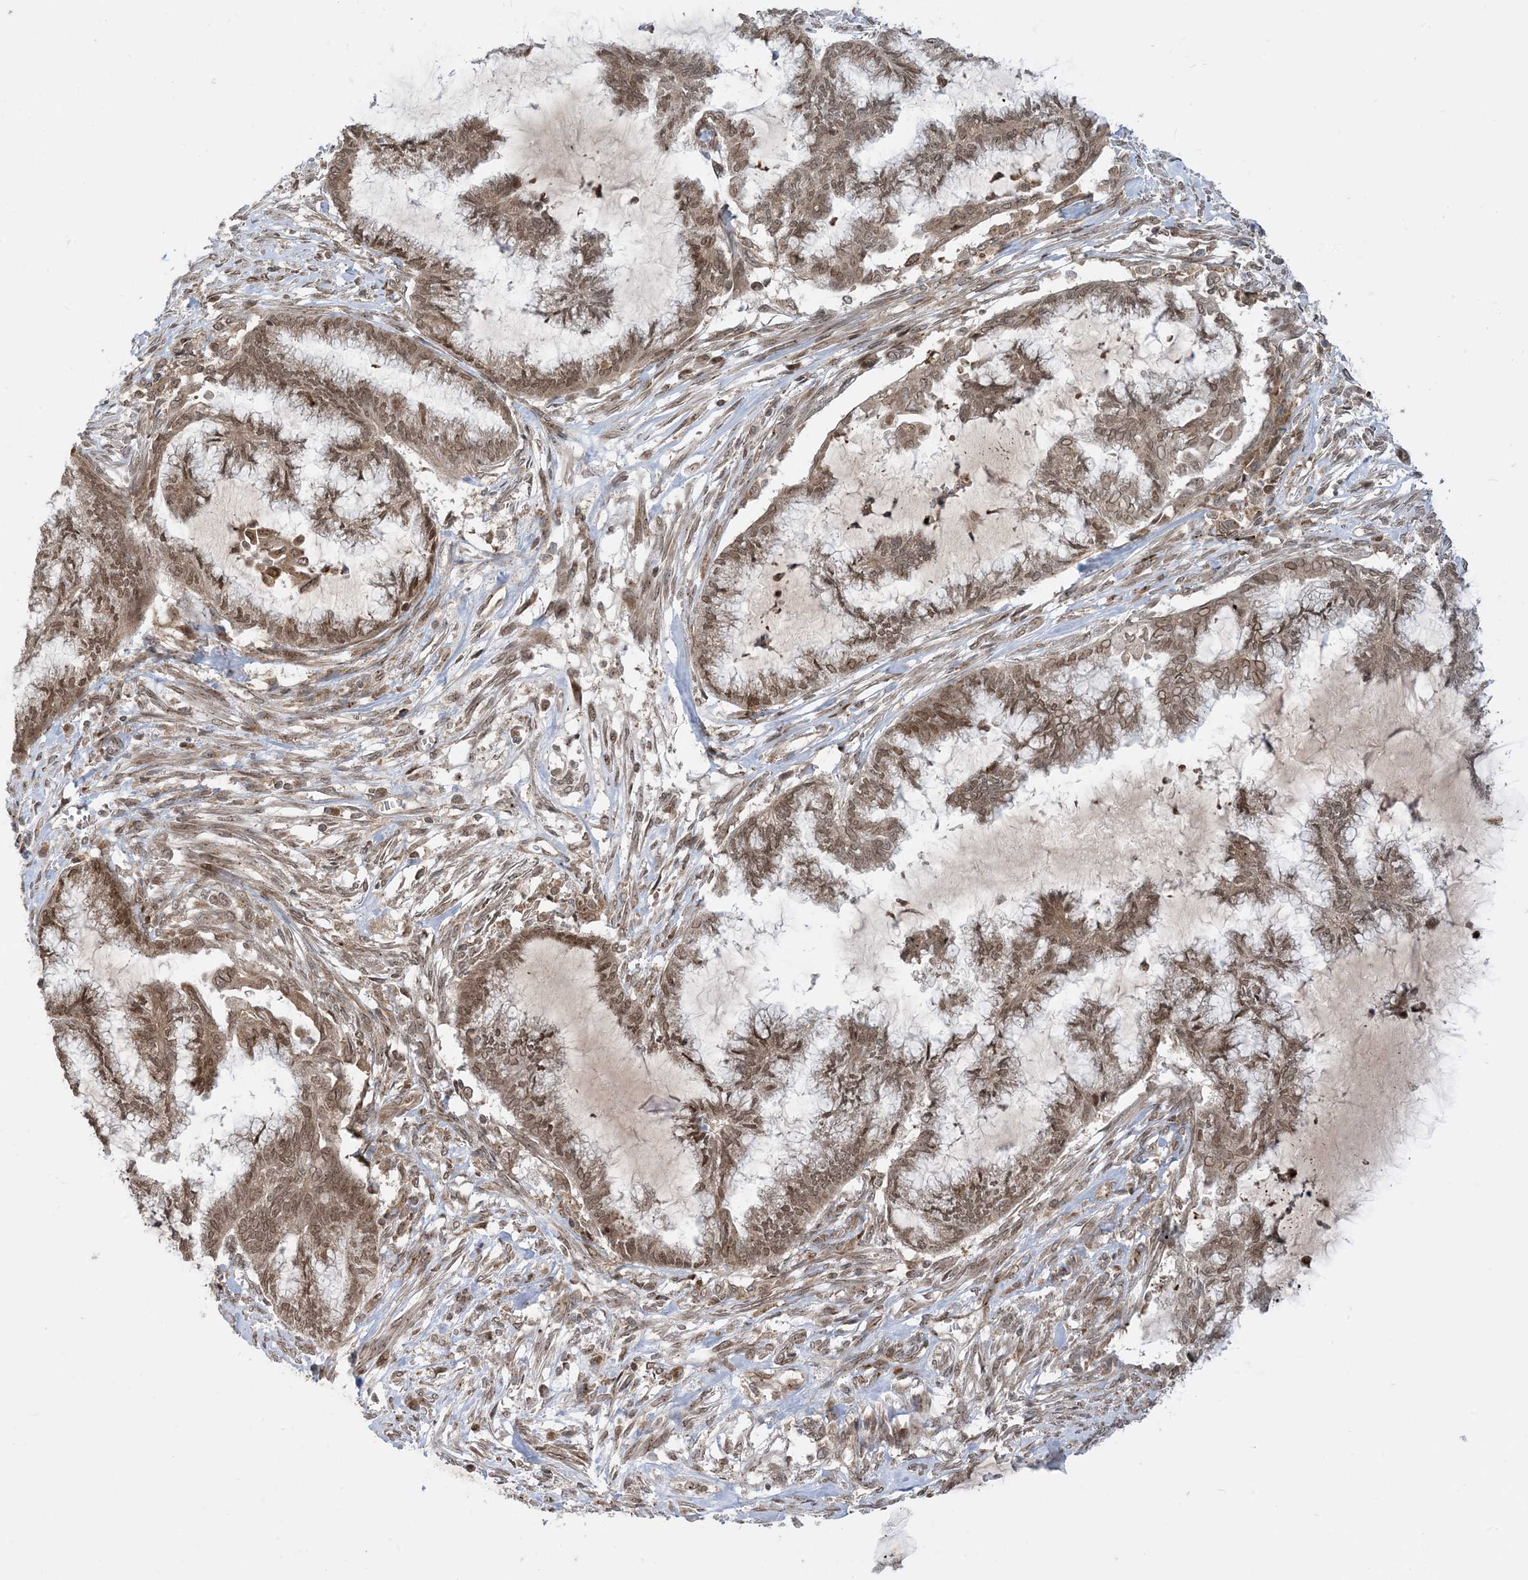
{"staining": {"intensity": "moderate", "quantity": ">75%", "location": "cytoplasmic/membranous,nuclear"}, "tissue": "endometrial cancer", "cell_type": "Tumor cells", "image_type": "cancer", "snomed": [{"axis": "morphology", "description": "Adenocarcinoma, NOS"}, {"axis": "topography", "description": "Endometrium"}], "caption": "Tumor cells show medium levels of moderate cytoplasmic/membranous and nuclear positivity in about >75% of cells in human endometrial cancer (adenocarcinoma). (DAB IHC with brightfield microscopy, high magnification).", "gene": "CASP4", "patient": {"sex": "female", "age": 86}}